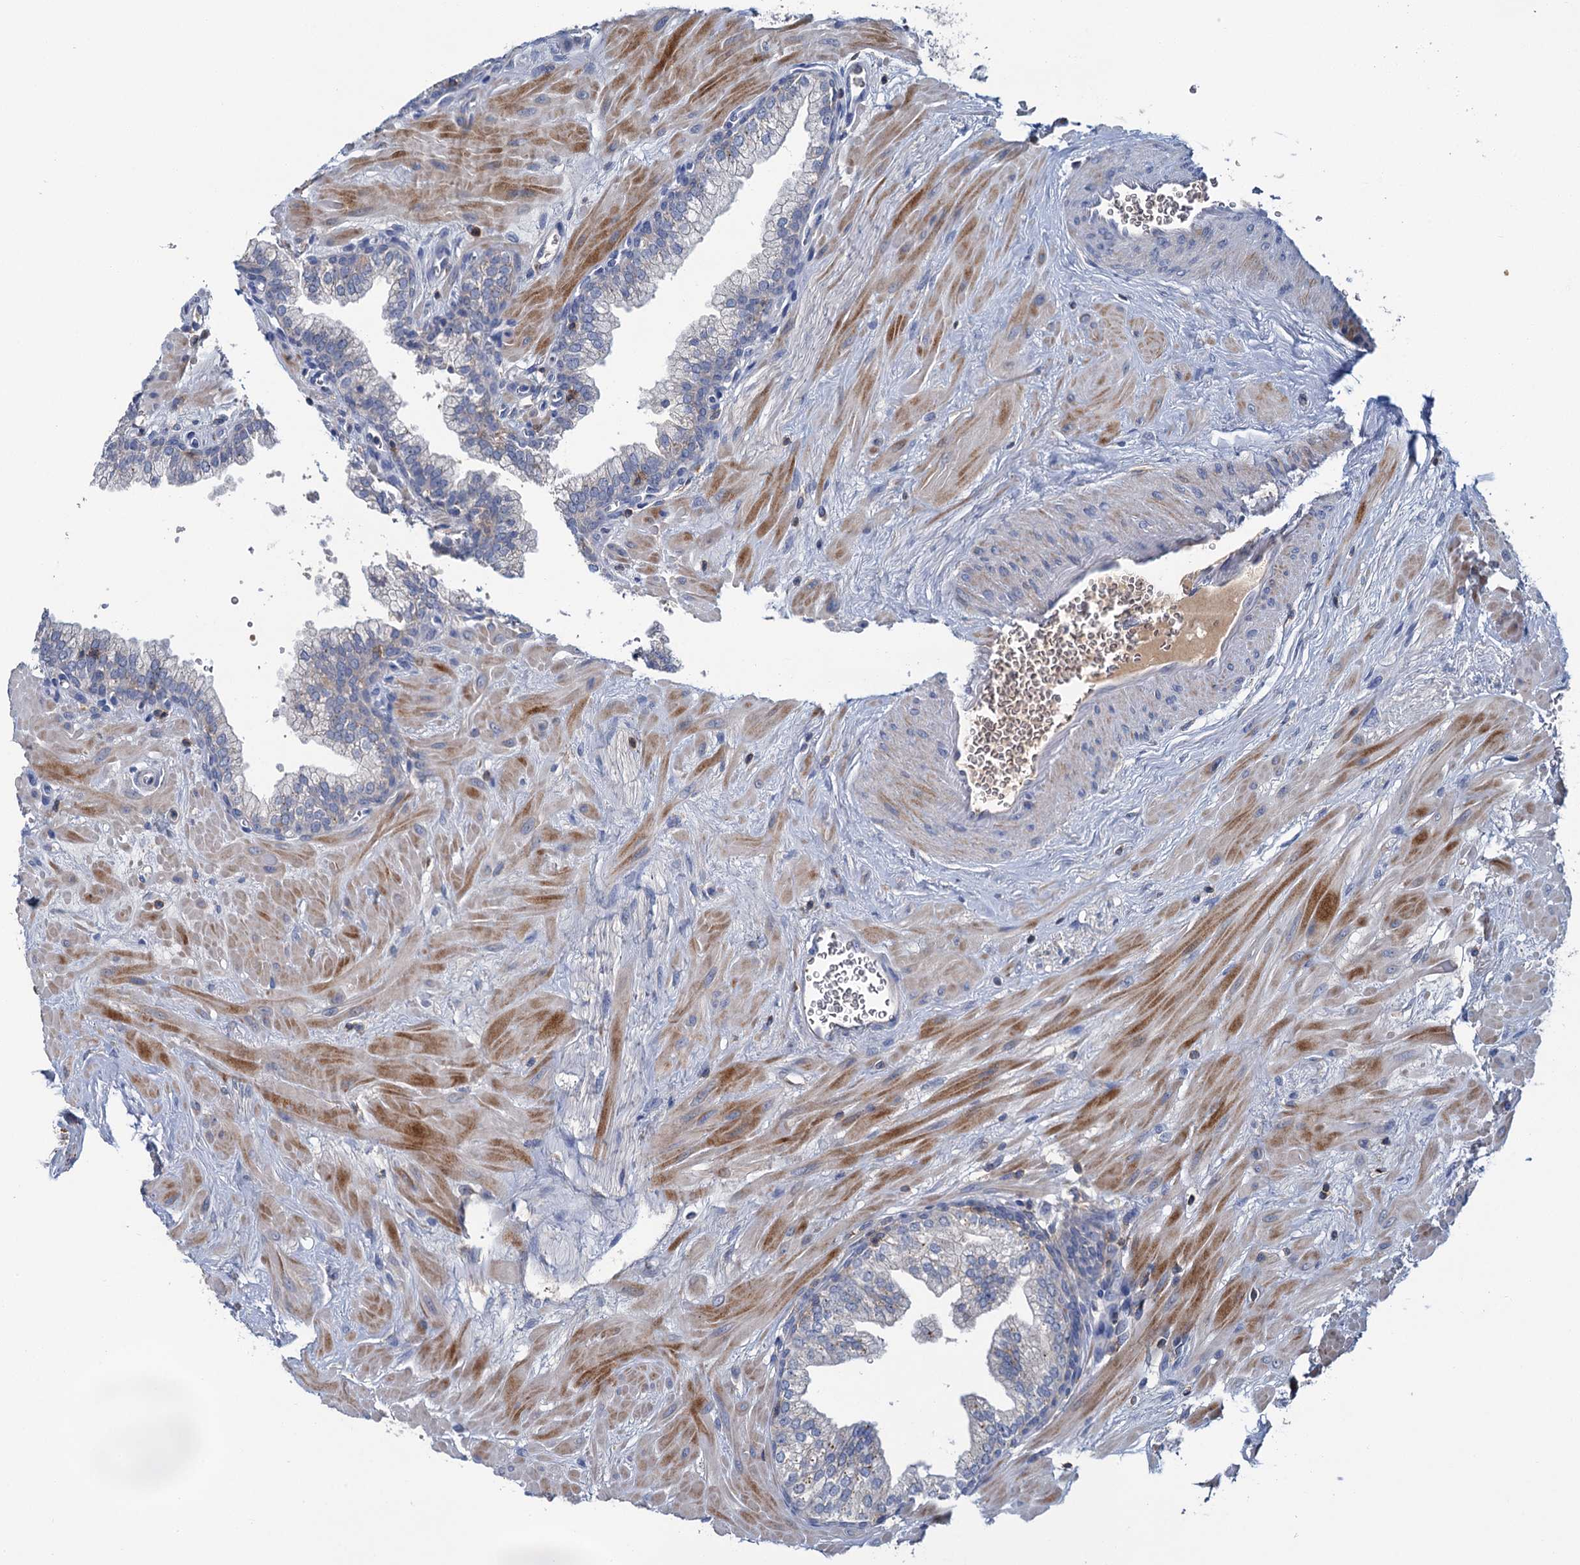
{"staining": {"intensity": "negative", "quantity": "none", "location": "none"}, "tissue": "prostate", "cell_type": "Glandular cells", "image_type": "normal", "snomed": [{"axis": "morphology", "description": "Normal tissue, NOS"}, {"axis": "topography", "description": "Prostate"}], "caption": "Immunohistochemistry of normal prostate exhibits no staining in glandular cells. Brightfield microscopy of IHC stained with DAB (3,3'-diaminobenzidine) (brown) and hematoxylin (blue), captured at high magnification.", "gene": "FGFR2", "patient": {"sex": "male", "age": 60}}